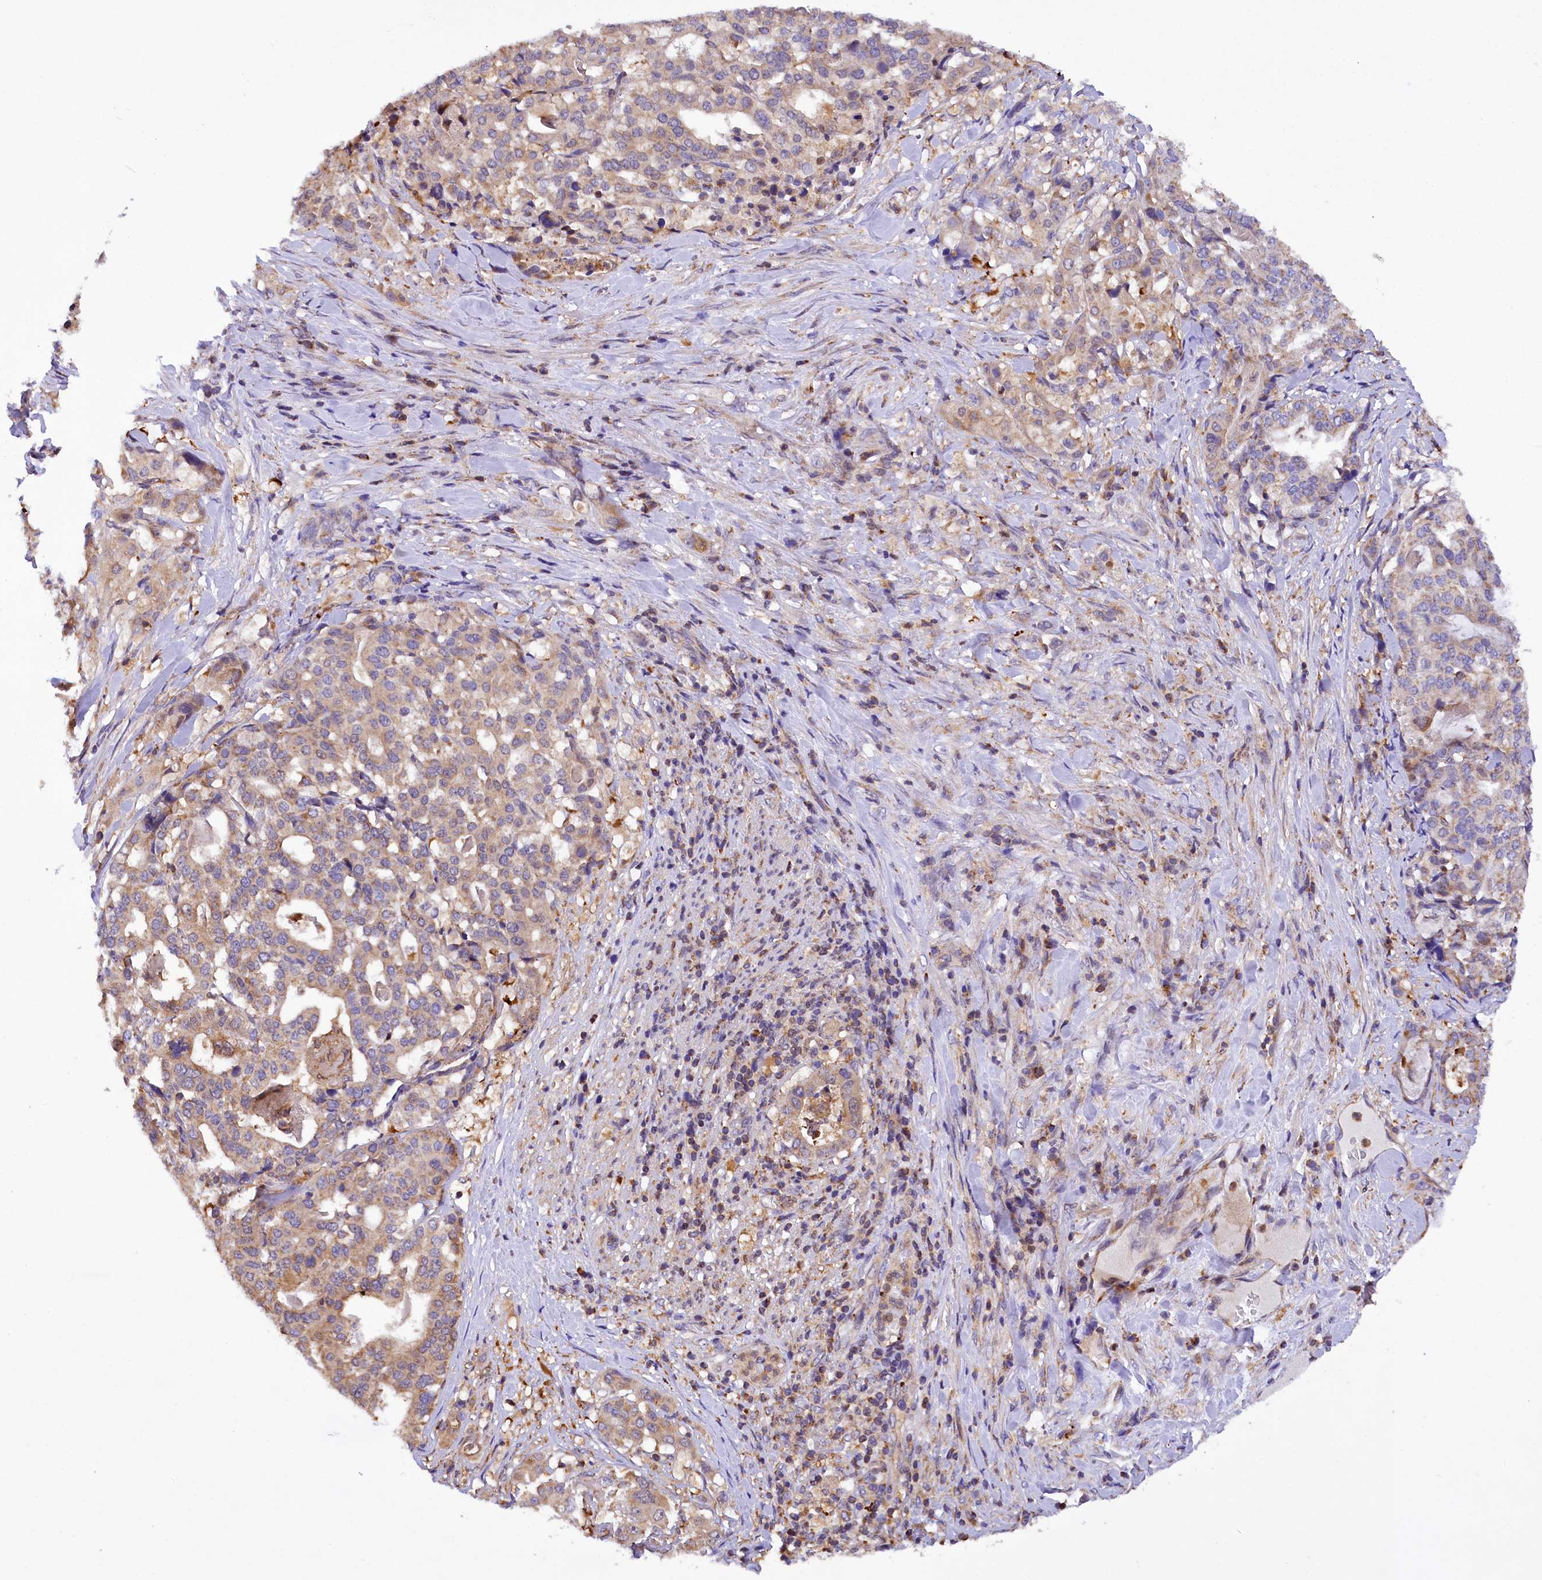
{"staining": {"intensity": "moderate", "quantity": ">75%", "location": "cytoplasmic/membranous"}, "tissue": "stomach cancer", "cell_type": "Tumor cells", "image_type": "cancer", "snomed": [{"axis": "morphology", "description": "Adenocarcinoma, NOS"}, {"axis": "topography", "description": "Stomach"}], "caption": "High-power microscopy captured an immunohistochemistry (IHC) photomicrograph of adenocarcinoma (stomach), revealing moderate cytoplasmic/membranous positivity in approximately >75% of tumor cells. (IHC, brightfield microscopy, high magnification).", "gene": "TASOR2", "patient": {"sex": "male", "age": 48}}